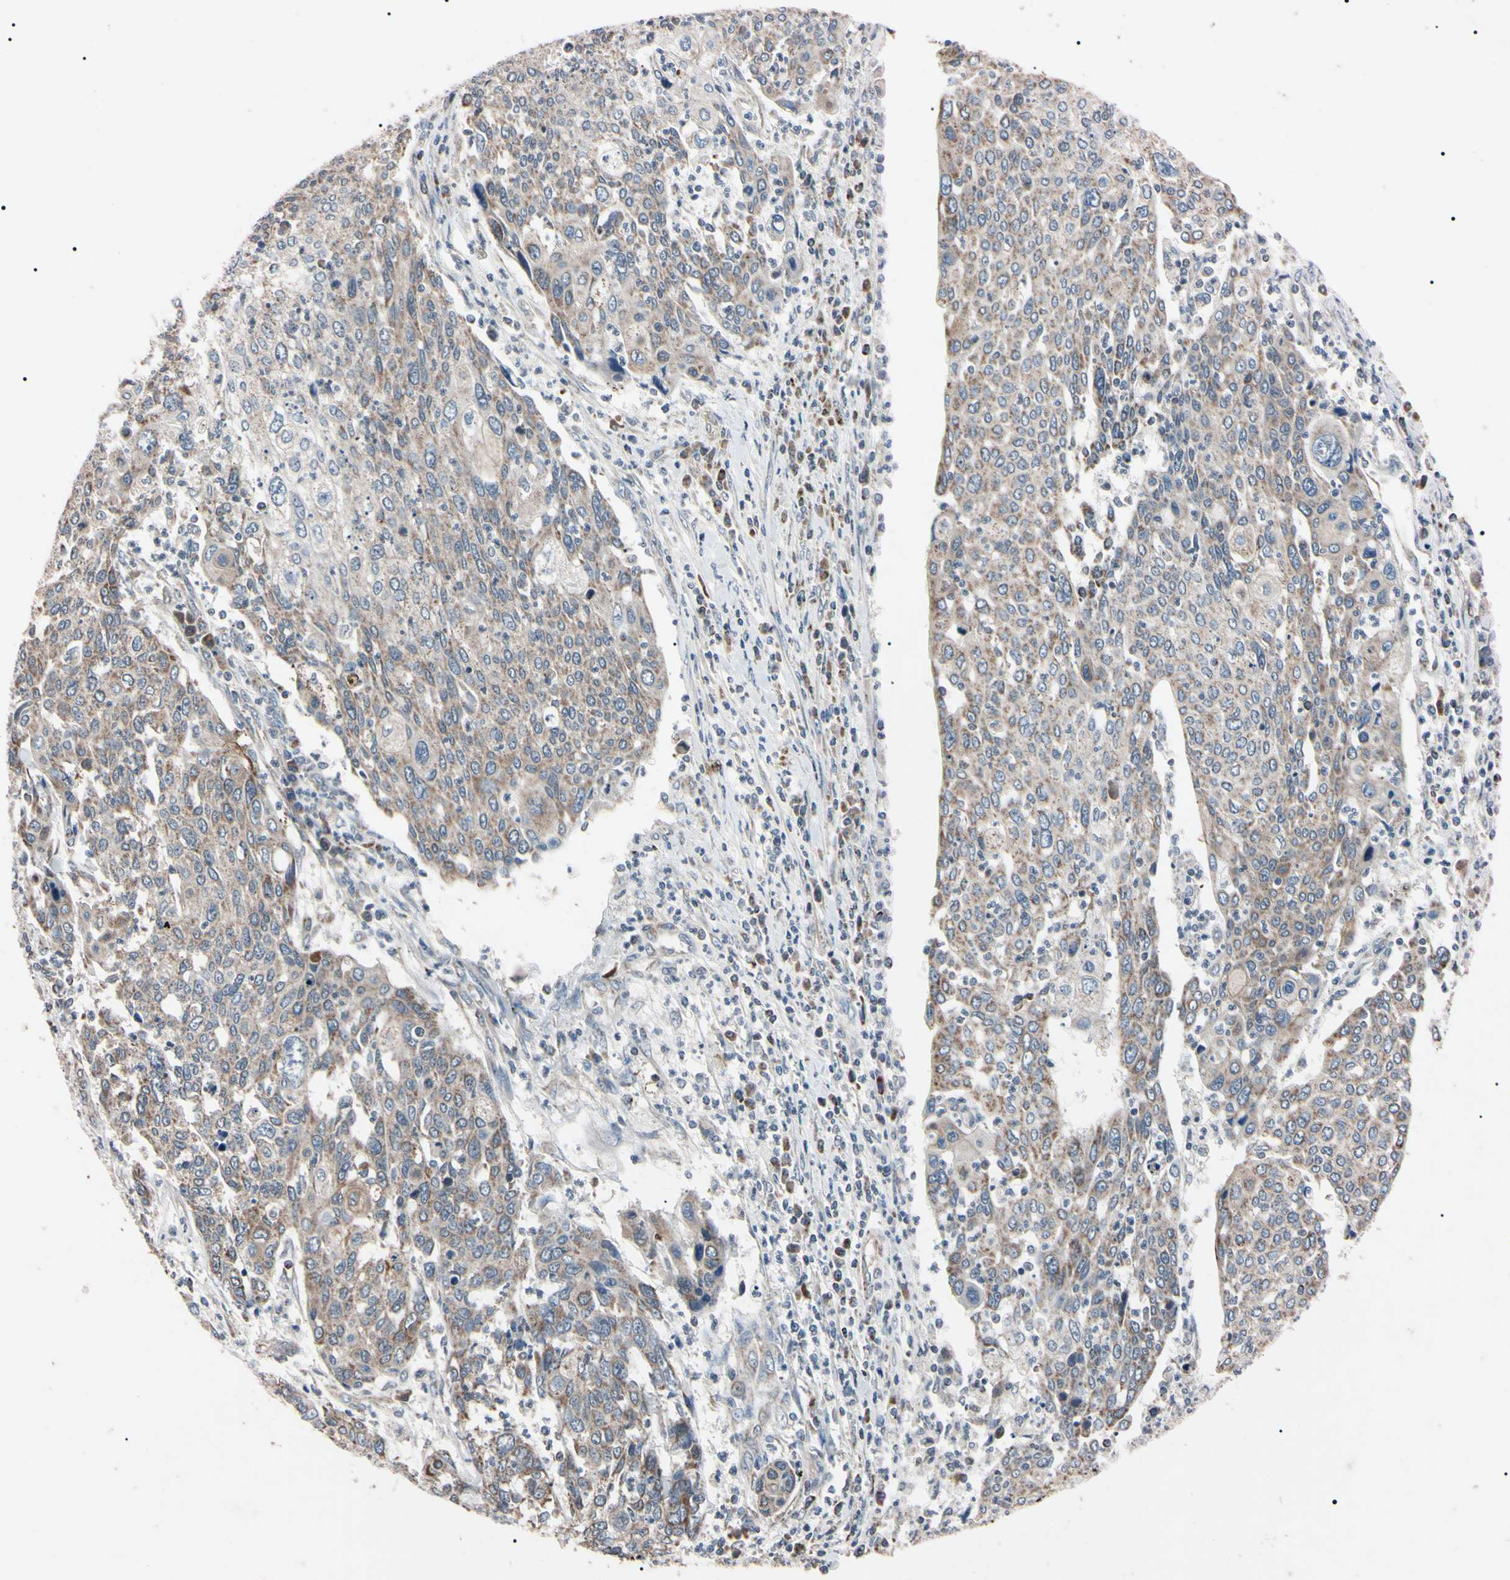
{"staining": {"intensity": "weak", "quantity": "25%-75%", "location": "cytoplasmic/membranous"}, "tissue": "cervical cancer", "cell_type": "Tumor cells", "image_type": "cancer", "snomed": [{"axis": "morphology", "description": "Squamous cell carcinoma, NOS"}, {"axis": "topography", "description": "Cervix"}], "caption": "Protein staining exhibits weak cytoplasmic/membranous staining in about 25%-75% of tumor cells in cervical cancer. The staining is performed using DAB (3,3'-diaminobenzidine) brown chromogen to label protein expression. The nuclei are counter-stained blue using hematoxylin.", "gene": "TNFRSF1A", "patient": {"sex": "female", "age": 40}}